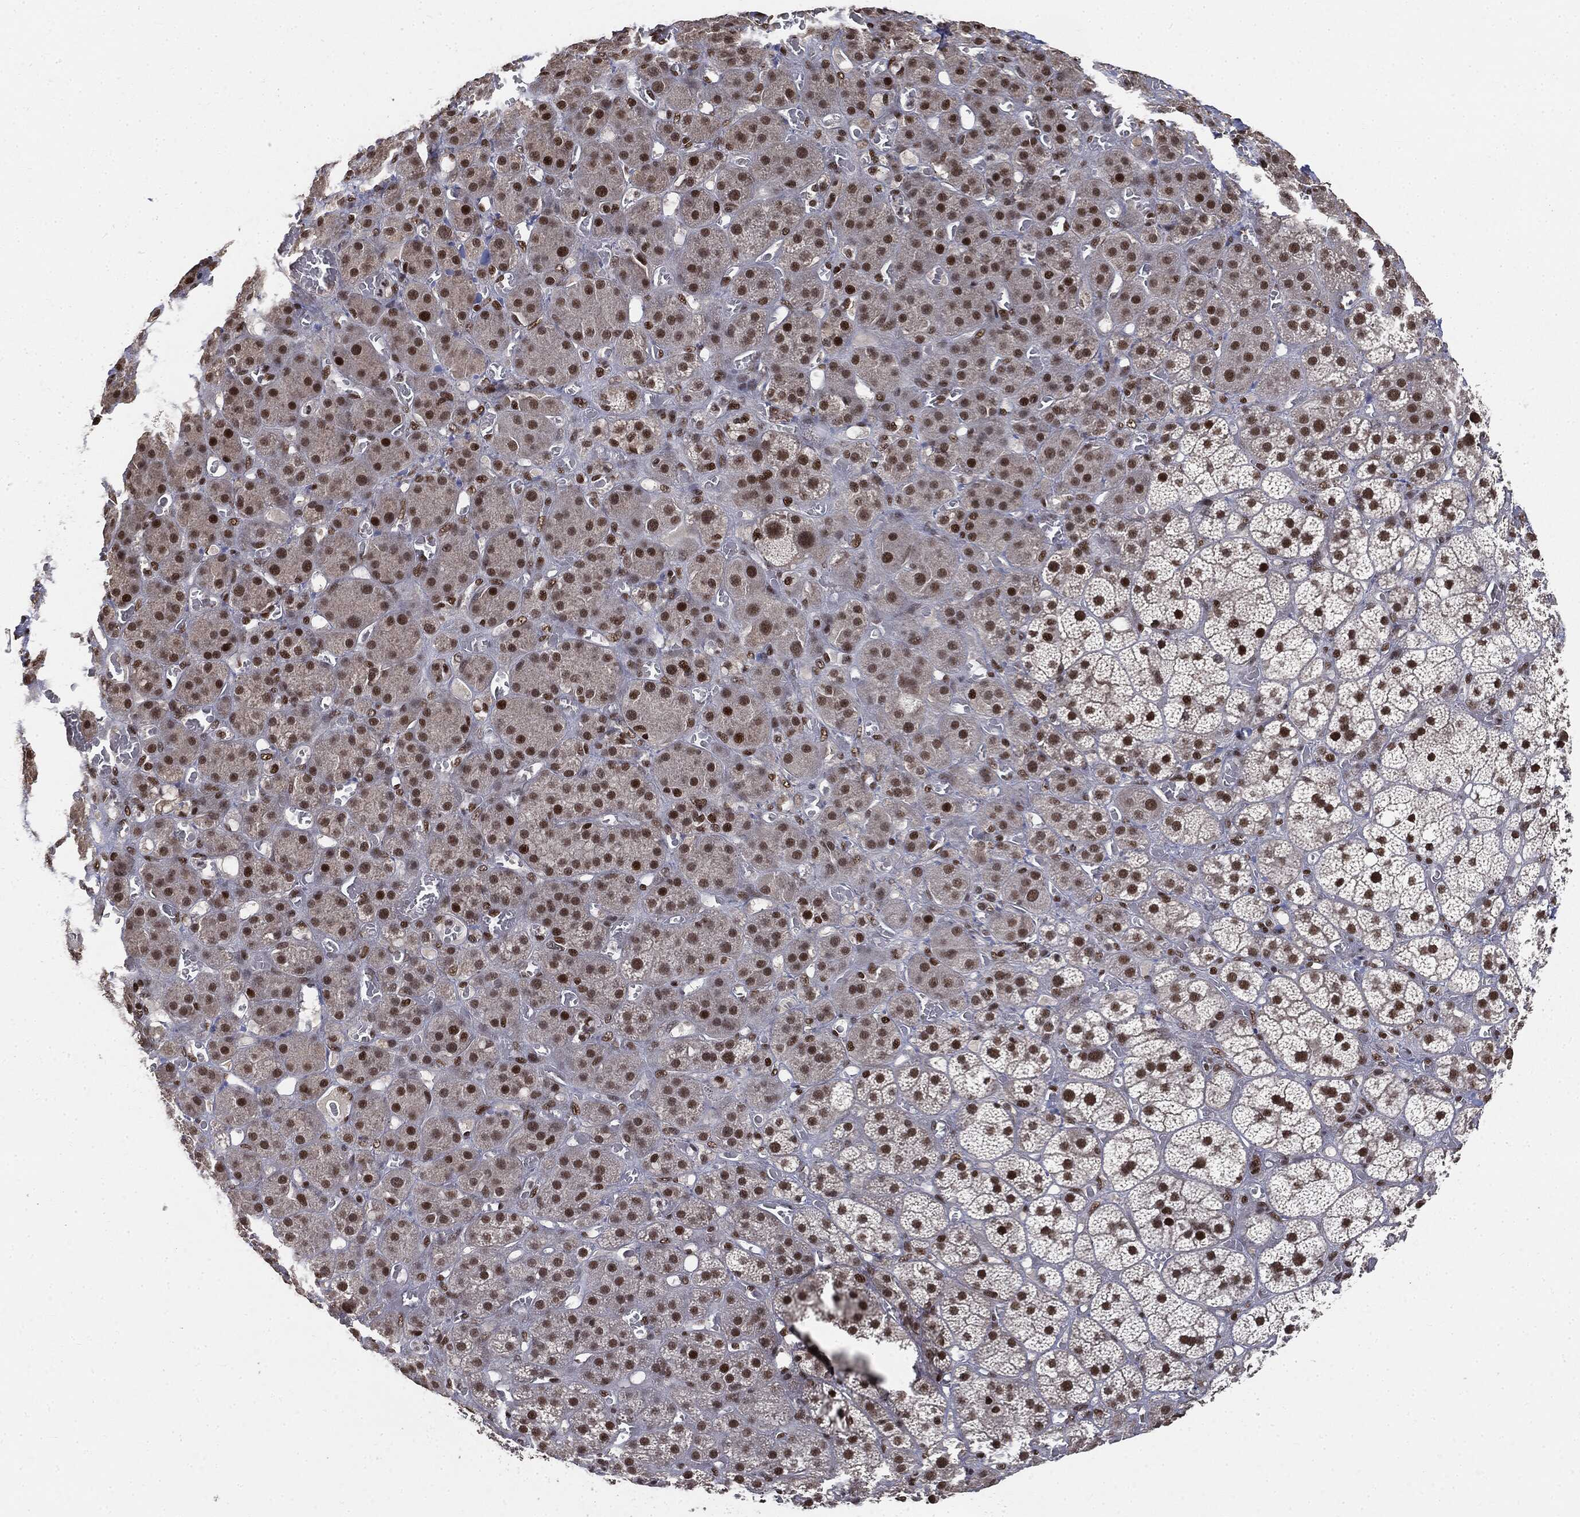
{"staining": {"intensity": "strong", "quantity": ">75%", "location": "nuclear"}, "tissue": "adrenal gland", "cell_type": "Glandular cells", "image_type": "normal", "snomed": [{"axis": "morphology", "description": "Normal tissue, NOS"}, {"axis": "topography", "description": "Adrenal gland"}], "caption": "Immunohistochemical staining of unremarkable adrenal gland demonstrates high levels of strong nuclear positivity in about >75% of glandular cells.", "gene": "DPH2", "patient": {"sex": "male", "age": 70}}